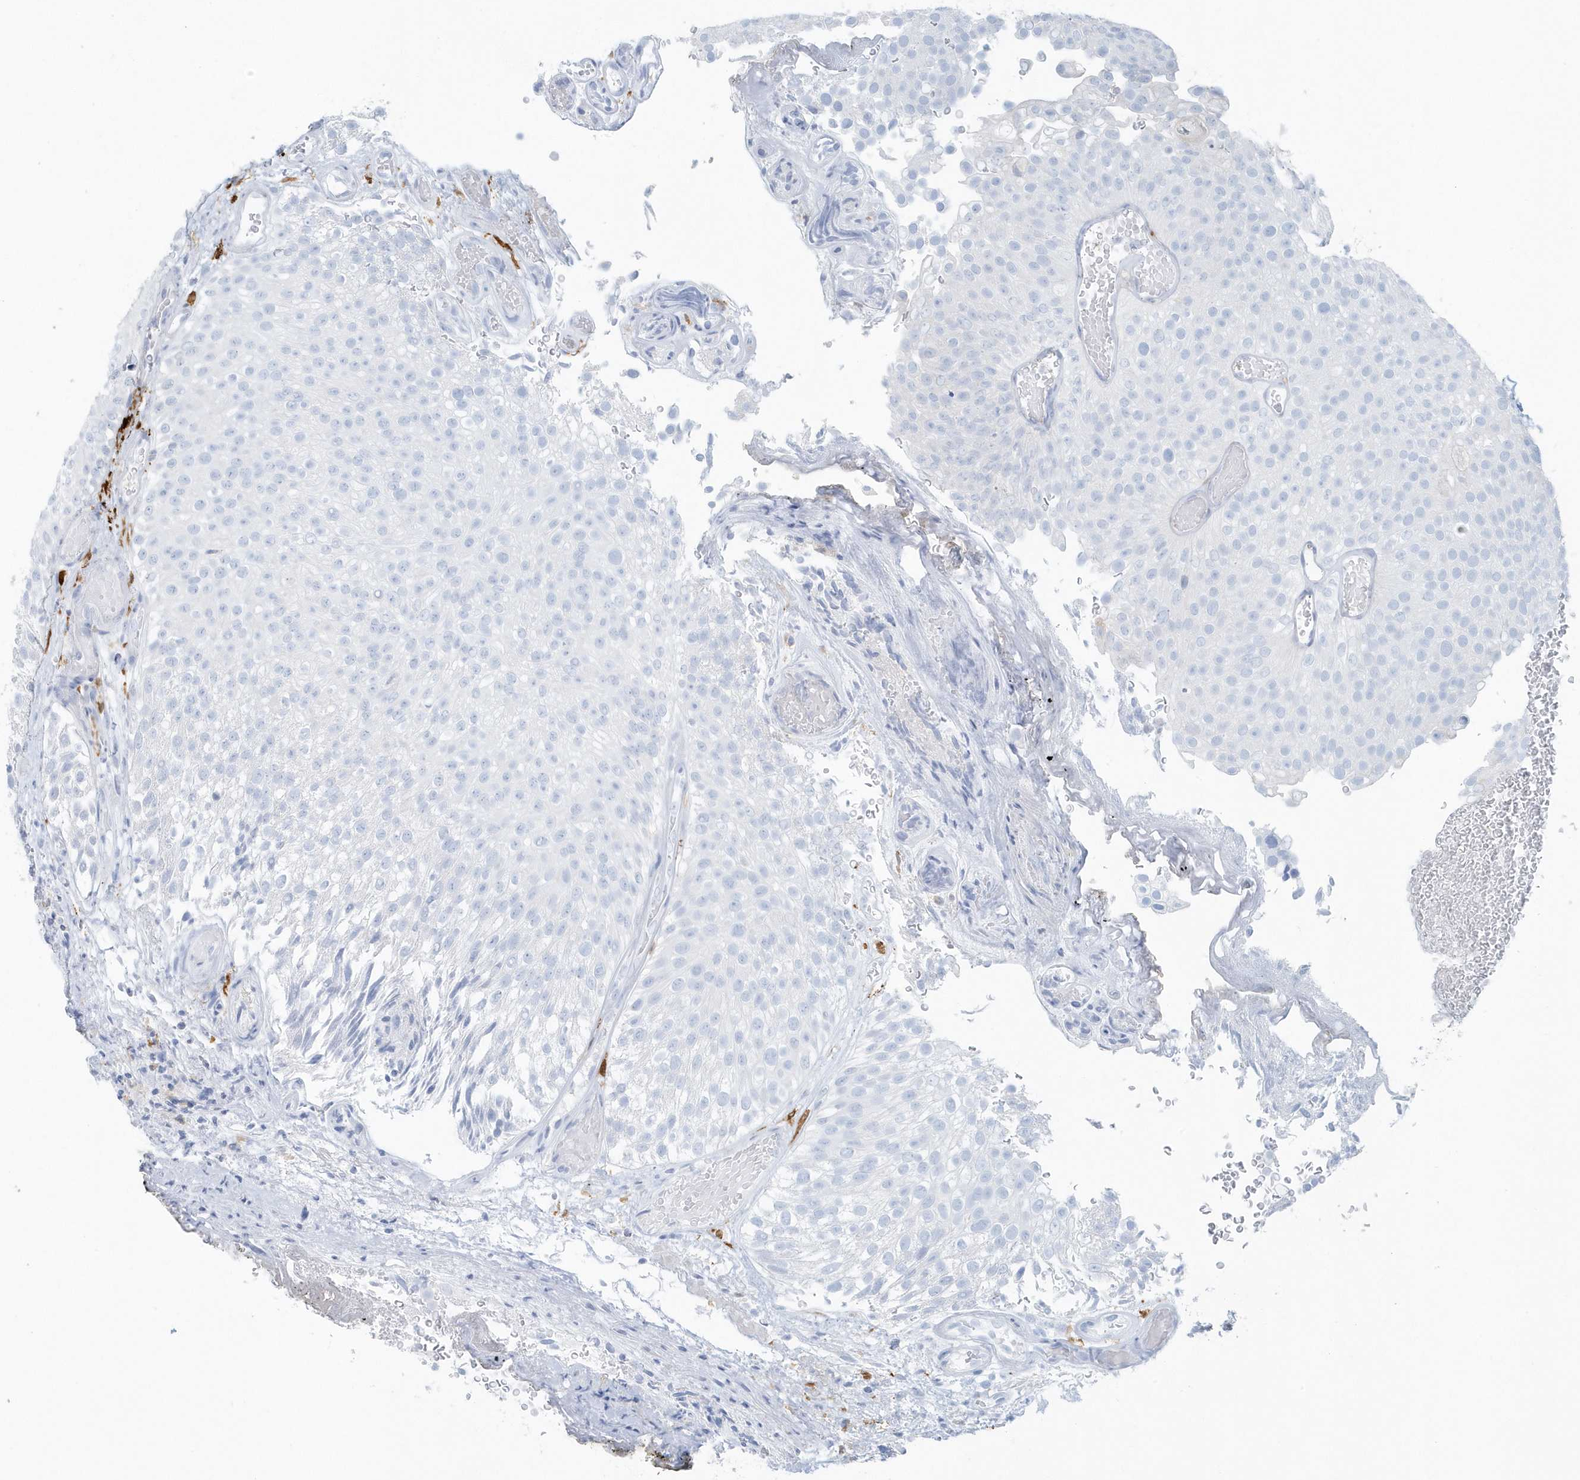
{"staining": {"intensity": "negative", "quantity": "none", "location": "none"}, "tissue": "urothelial cancer", "cell_type": "Tumor cells", "image_type": "cancer", "snomed": [{"axis": "morphology", "description": "Urothelial carcinoma, Low grade"}, {"axis": "topography", "description": "Urinary bladder"}], "caption": "A high-resolution micrograph shows immunohistochemistry staining of urothelial cancer, which demonstrates no significant expression in tumor cells.", "gene": "FAM98A", "patient": {"sex": "male", "age": 78}}